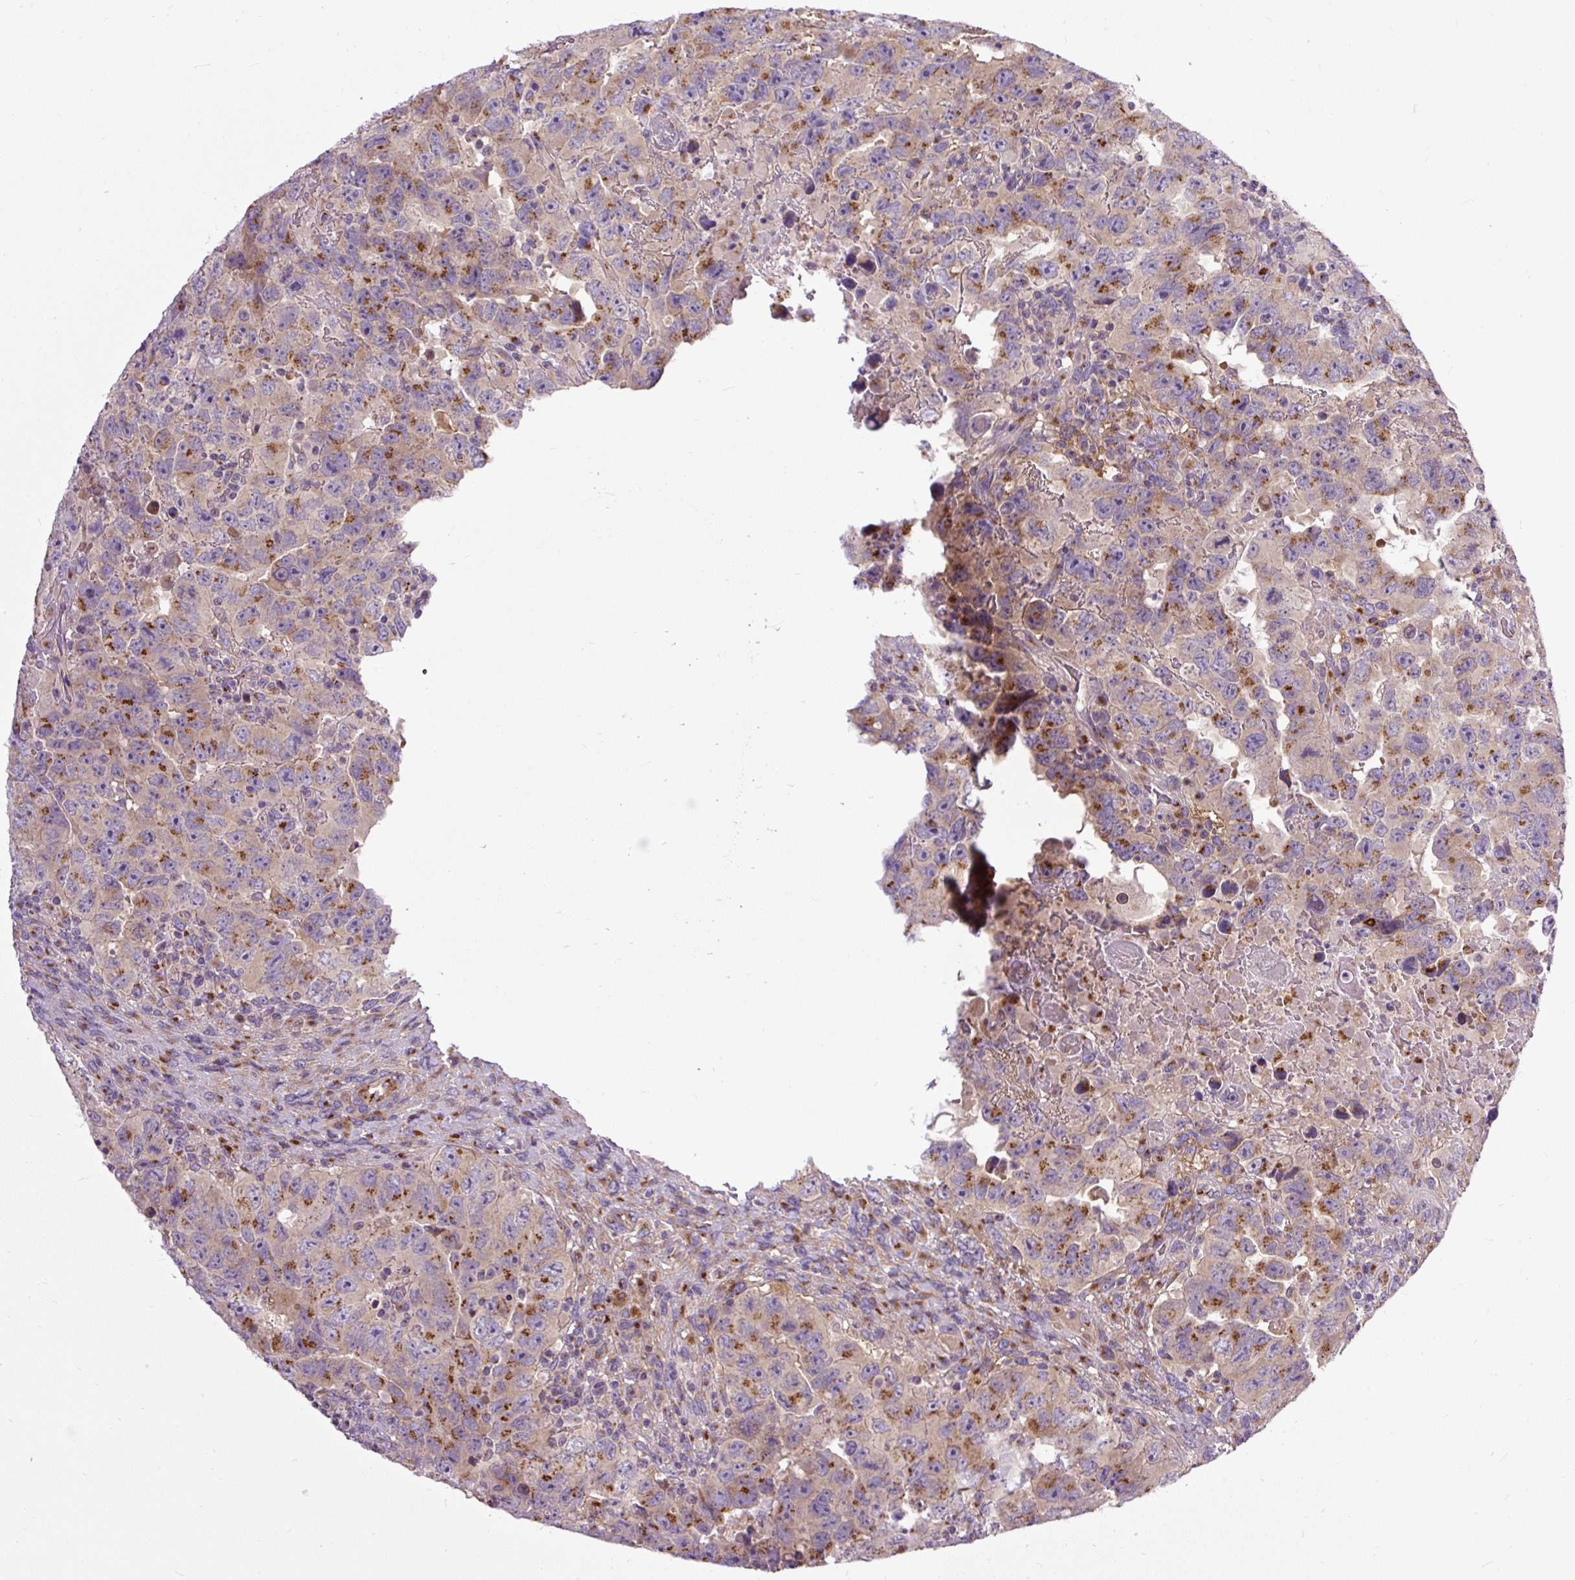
{"staining": {"intensity": "moderate", "quantity": "25%-75%", "location": "cytoplasmic/membranous"}, "tissue": "testis cancer", "cell_type": "Tumor cells", "image_type": "cancer", "snomed": [{"axis": "morphology", "description": "Carcinoma, Embryonal, NOS"}, {"axis": "topography", "description": "Testis"}], "caption": "Immunohistochemistry (IHC) image of testis cancer stained for a protein (brown), which displays medium levels of moderate cytoplasmic/membranous expression in approximately 25%-75% of tumor cells.", "gene": "MSMP", "patient": {"sex": "male", "age": 24}}